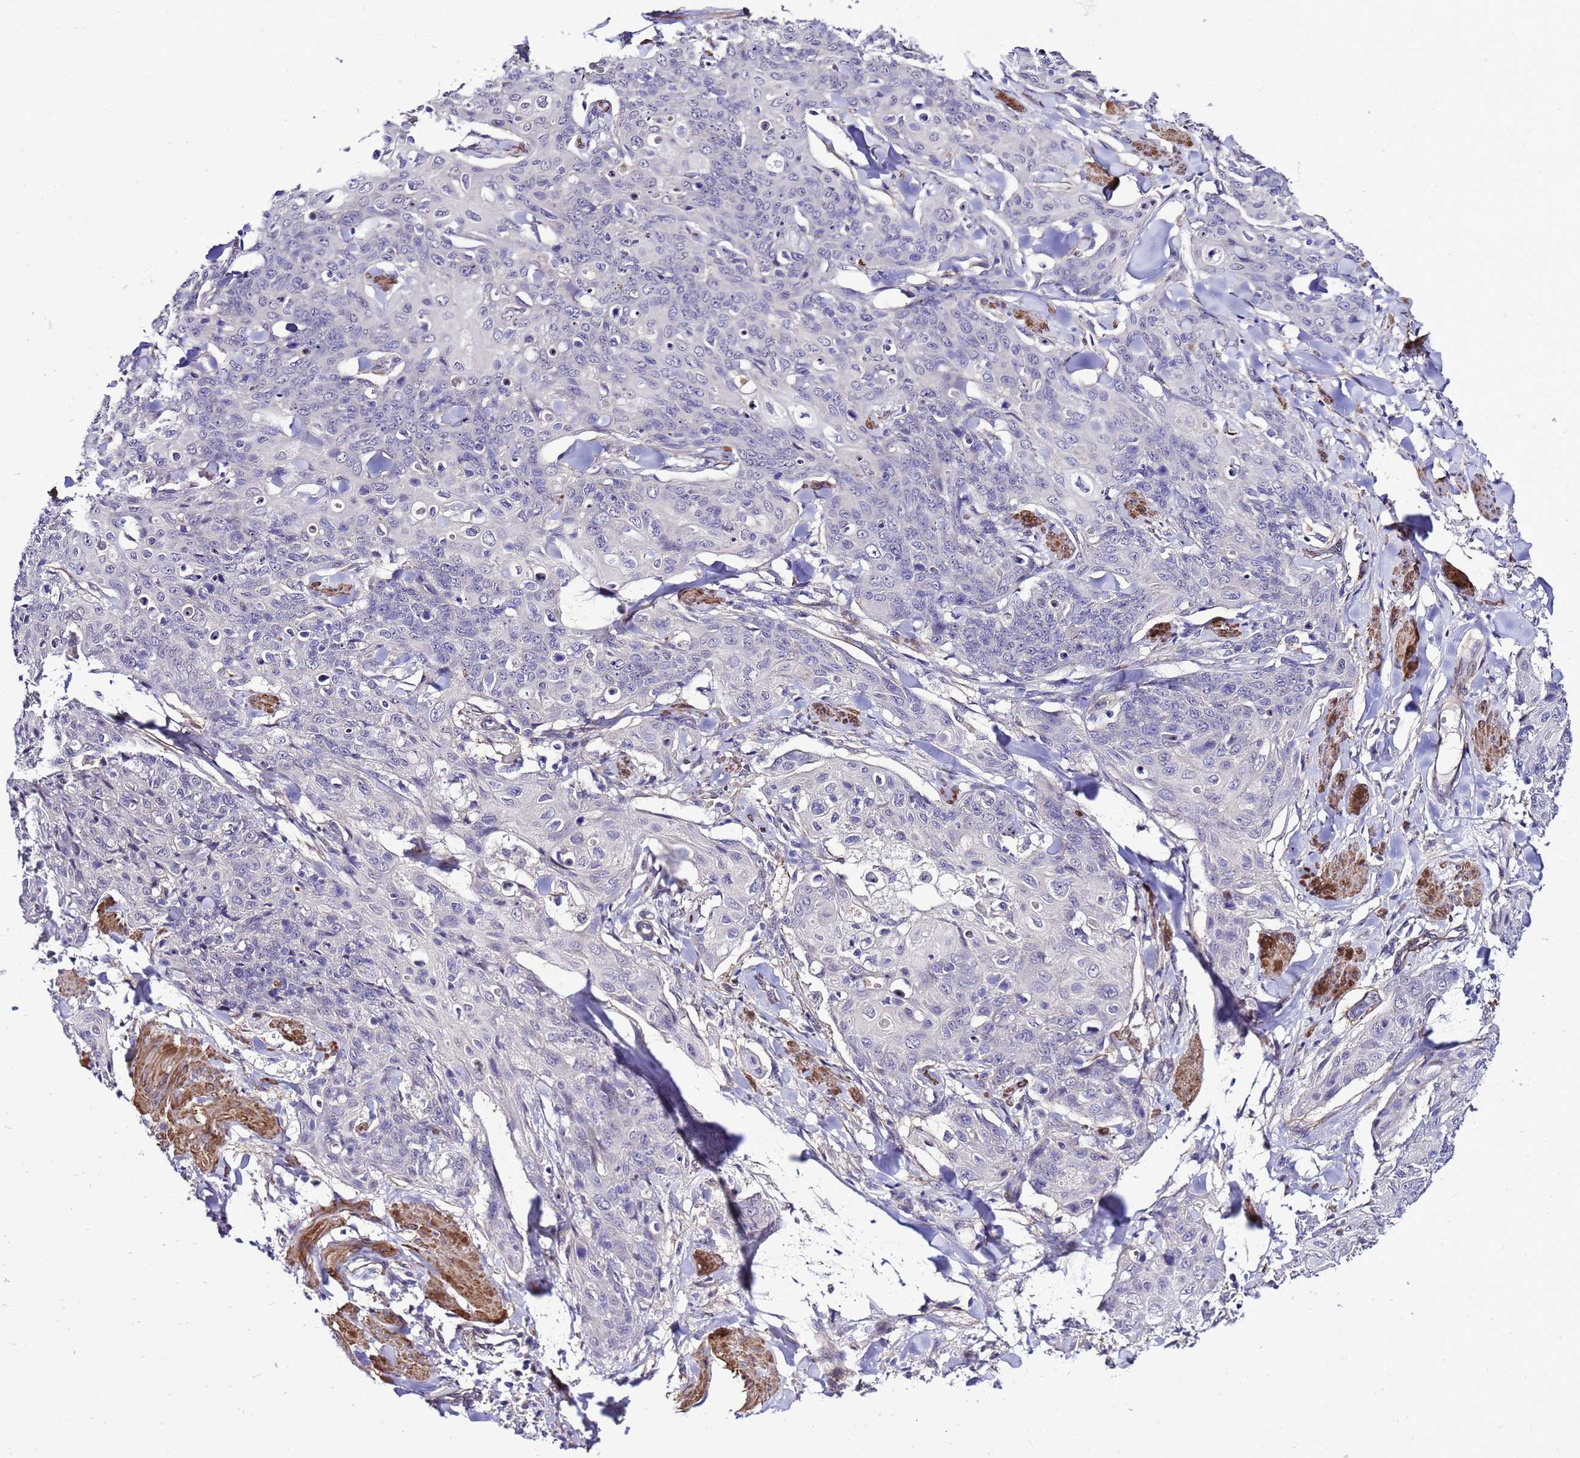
{"staining": {"intensity": "negative", "quantity": "none", "location": "none"}, "tissue": "skin cancer", "cell_type": "Tumor cells", "image_type": "cancer", "snomed": [{"axis": "morphology", "description": "Squamous cell carcinoma, NOS"}, {"axis": "topography", "description": "Skin"}, {"axis": "topography", "description": "Vulva"}], "caption": "Skin cancer stained for a protein using immunohistochemistry demonstrates no expression tumor cells.", "gene": "GZF1", "patient": {"sex": "female", "age": 85}}